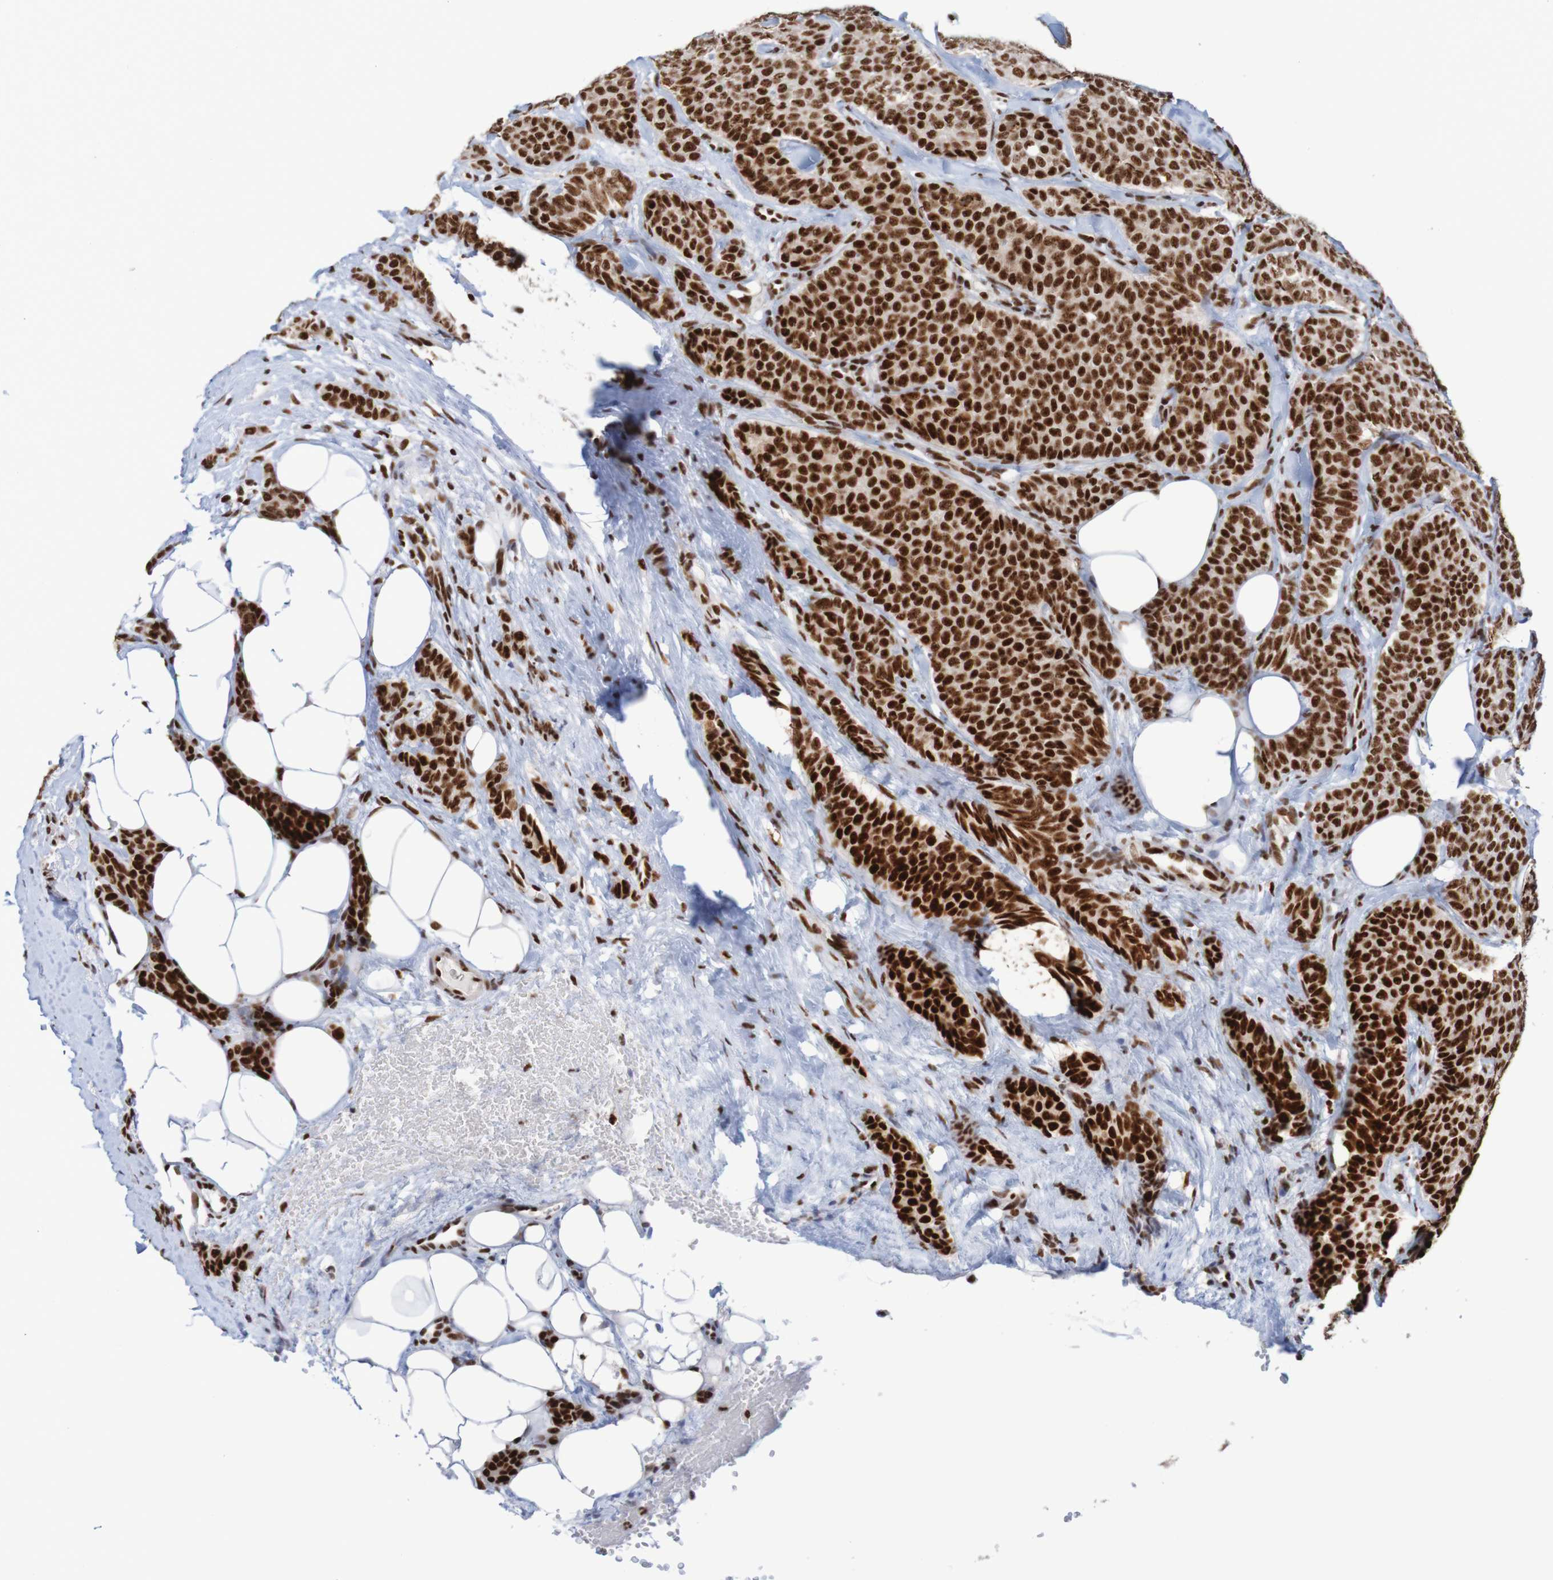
{"staining": {"intensity": "strong", "quantity": ">75%", "location": "nuclear"}, "tissue": "breast cancer", "cell_type": "Tumor cells", "image_type": "cancer", "snomed": [{"axis": "morphology", "description": "Lobular carcinoma"}, {"axis": "topography", "description": "Skin"}, {"axis": "topography", "description": "Breast"}], "caption": "Breast cancer tissue exhibits strong nuclear expression in about >75% of tumor cells, visualized by immunohistochemistry.", "gene": "THRAP3", "patient": {"sex": "female", "age": 46}}